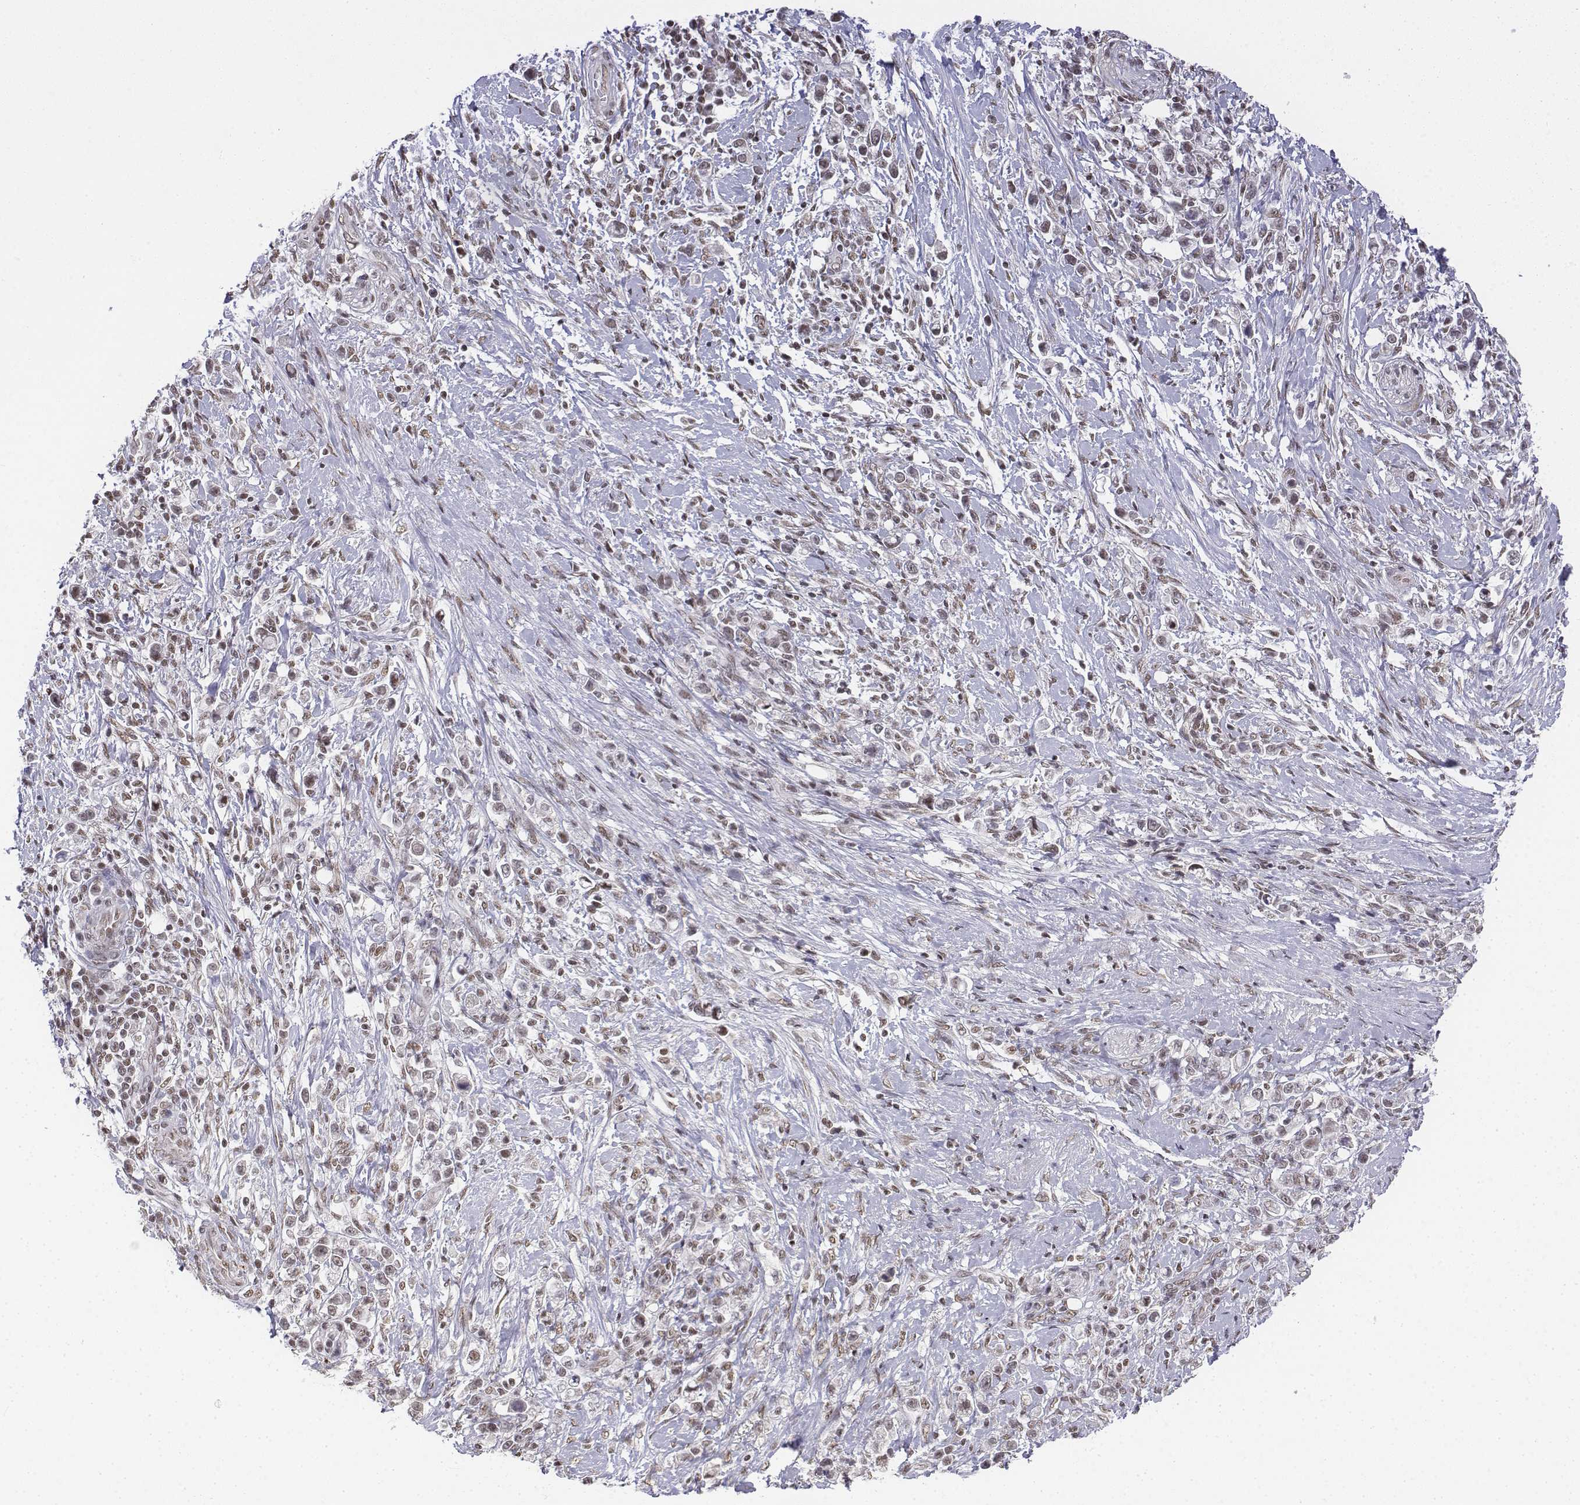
{"staining": {"intensity": "weak", "quantity": ">75%", "location": "nuclear"}, "tissue": "stomach cancer", "cell_type": "Tumor cells", "image_type": "cancer", "snomed": [{"axis": "morphology", "description": "Adenocarcinoma, NOS"}, {"axis": "topography", "description": "Stomach"}], "caption": "A photomicrograph showing weak nuclear expression in about >75% of tumor cells in stomach cancer, as visualized by brown immunohistochemical staining.", "gene": "SETD1A", "patient": {"sex": "male", "age": 63}}